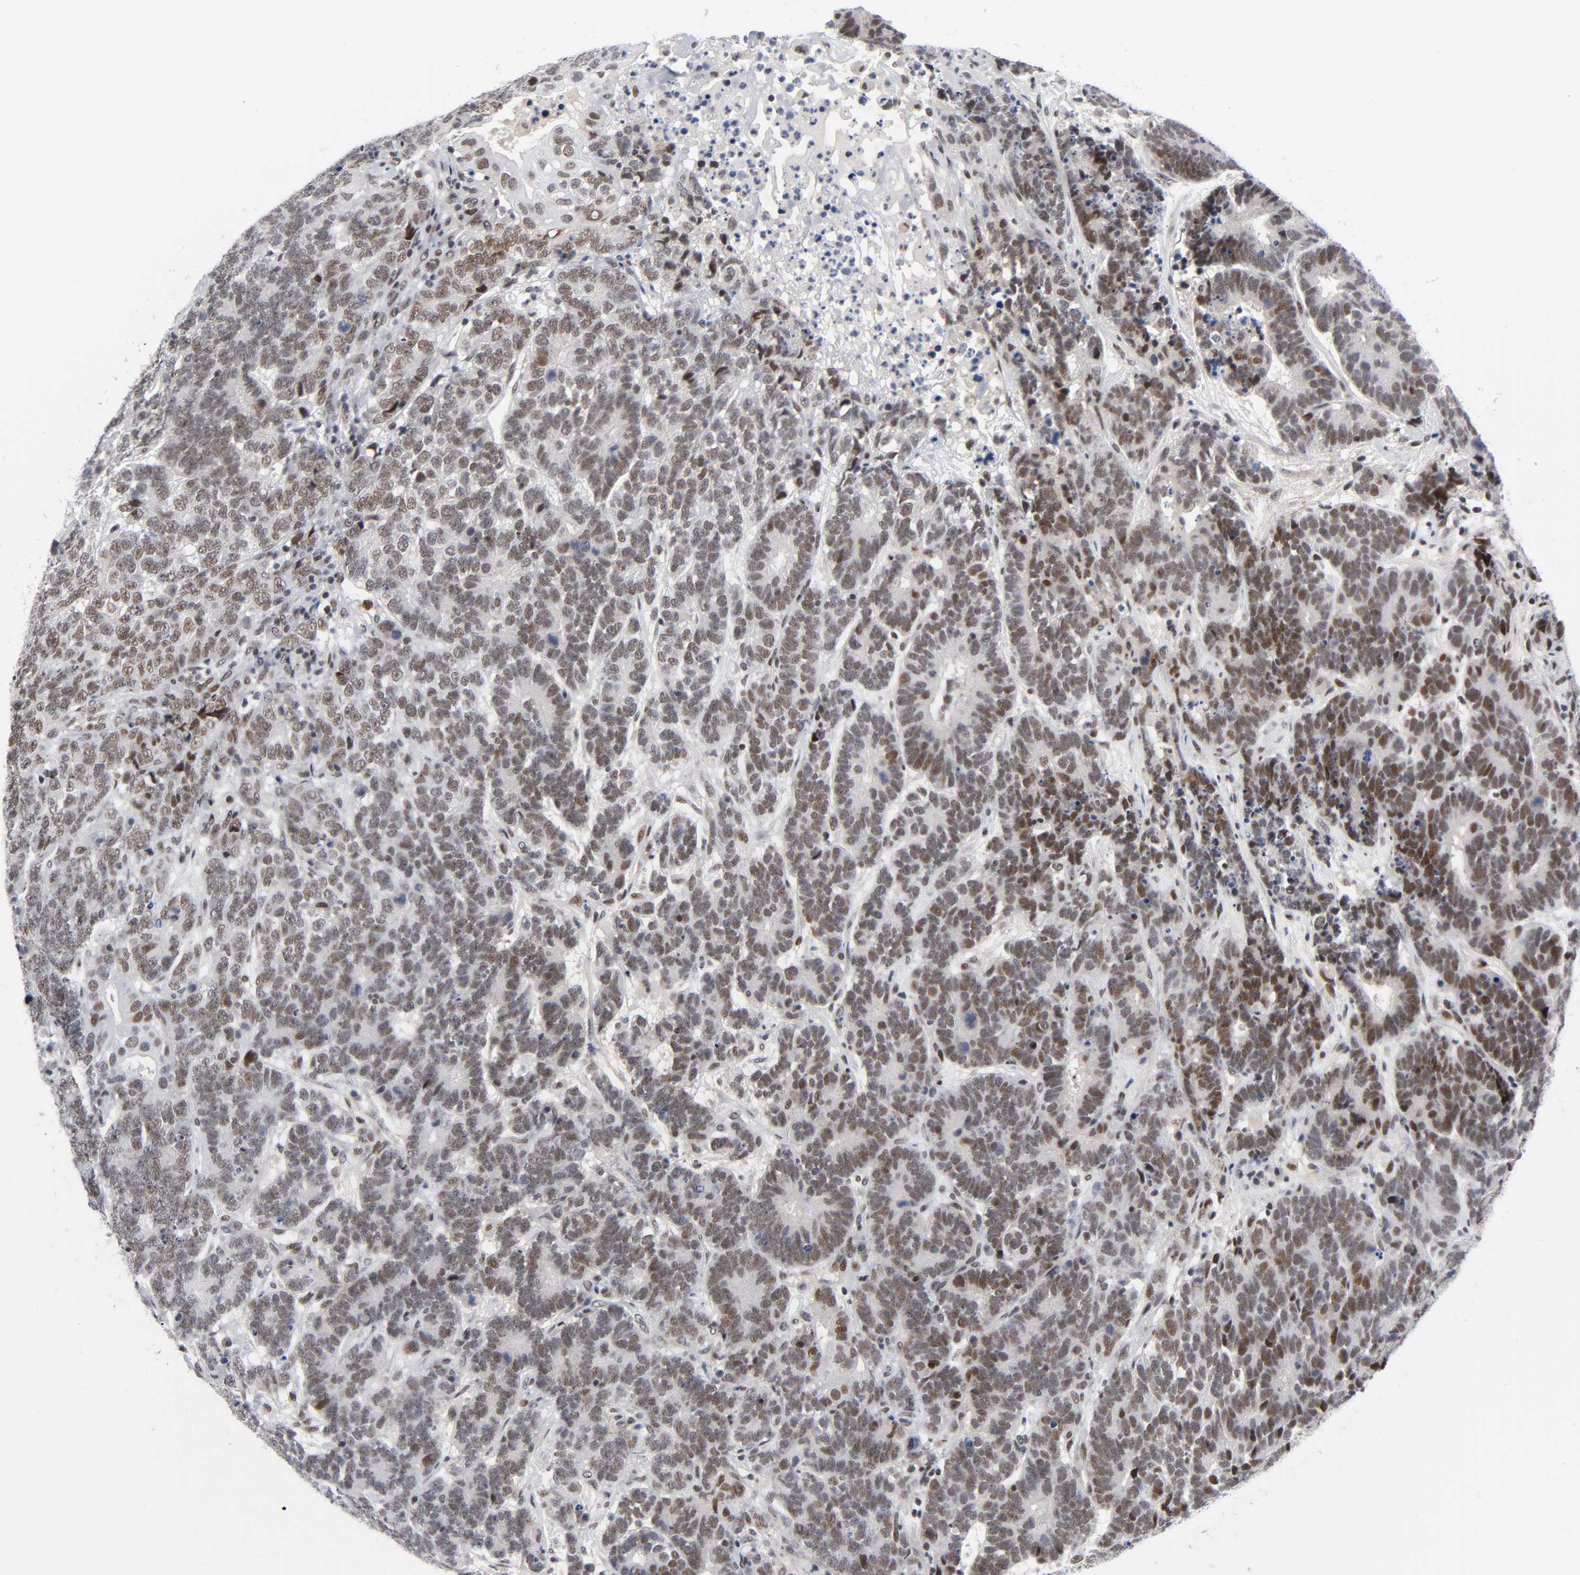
{"staining": {"intensity": "weak", "quantity": ">75%", "location": "nuclear"}, "tissue": "testis cancer", "cell_type": "Tumor cells", "image_type": "cancer", "snomed": [{"axis": "morphology", "description": "Carcinoma, Embryonal, NOS"}, {"axis": "topography", "description": "Testis"}], "caption": "Brown immunohistochemical staining in human testis embryonal carcinoma shows weak nuclear staining in approximately >75% of tumor cells. (DAB (3,3'-diaminobenzidine) = brown stain, brightfield microscopy at high magnification).", "gene": "DIDO1", "patient": {"sex": "male", "age": 26}}